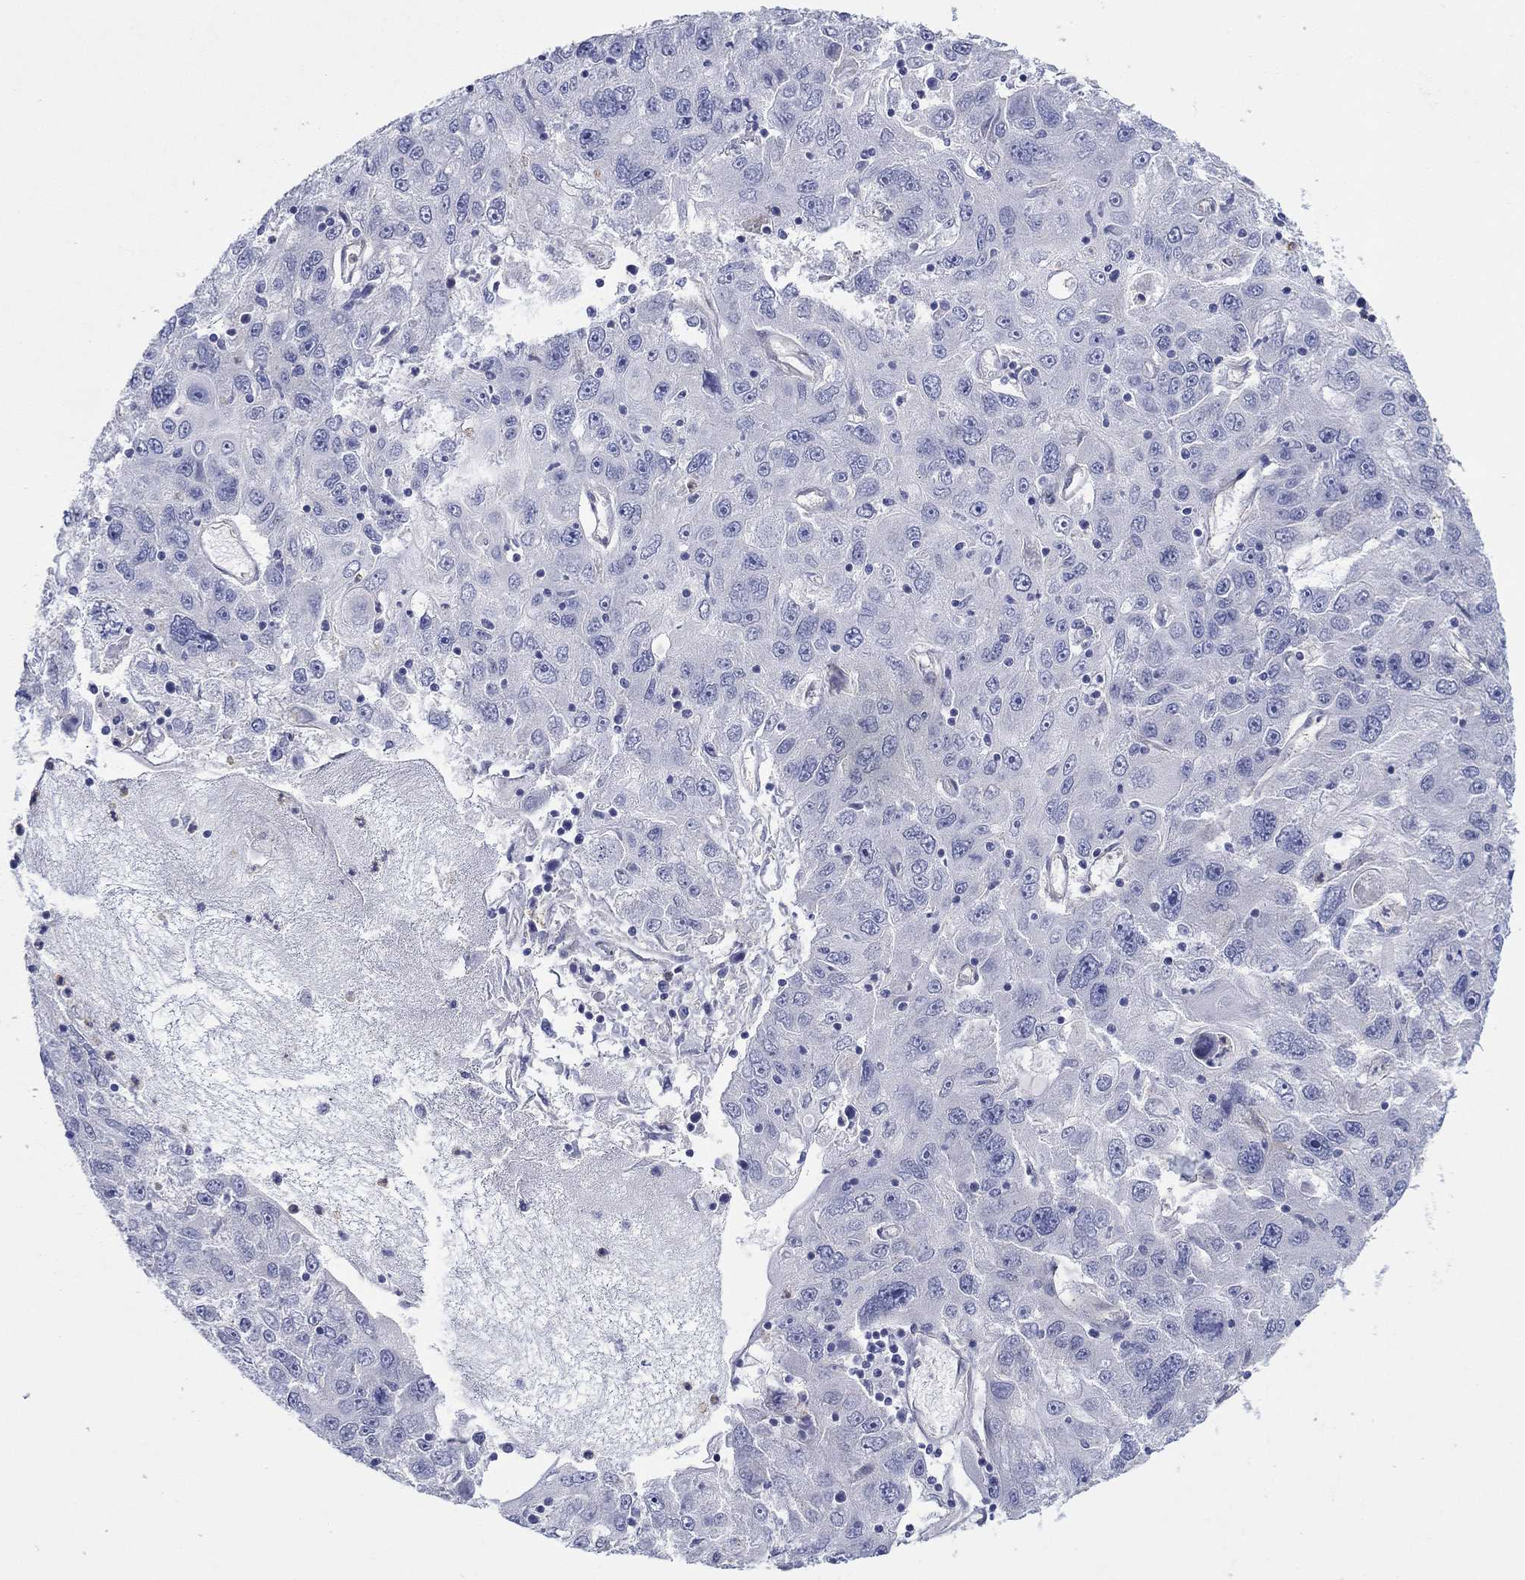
{"staining": {"intensity": "negative", "quantity": "none", "location": "none"}, "tissue": "stomach cancer", "cell_type": "Tumor cells", "image_type": "cancer", "snomed": [{"axis": "morphology", "description": "Adenocarcinoma, NOS"}, {"axis": "topography", "description": "Stomach"}], "caption": "Immunohistochemical staining of human stomach cancer (adenocarcinoma) exhibits no significant expression in tumor cells. (Stains: DAB immunohistochemistry (IHC) with hematoxylin counter stain, Microscopy: brightfield microscopy at high magnification).", "gene": "TPRN", "patient": {"sex": "male", "age": 56}}